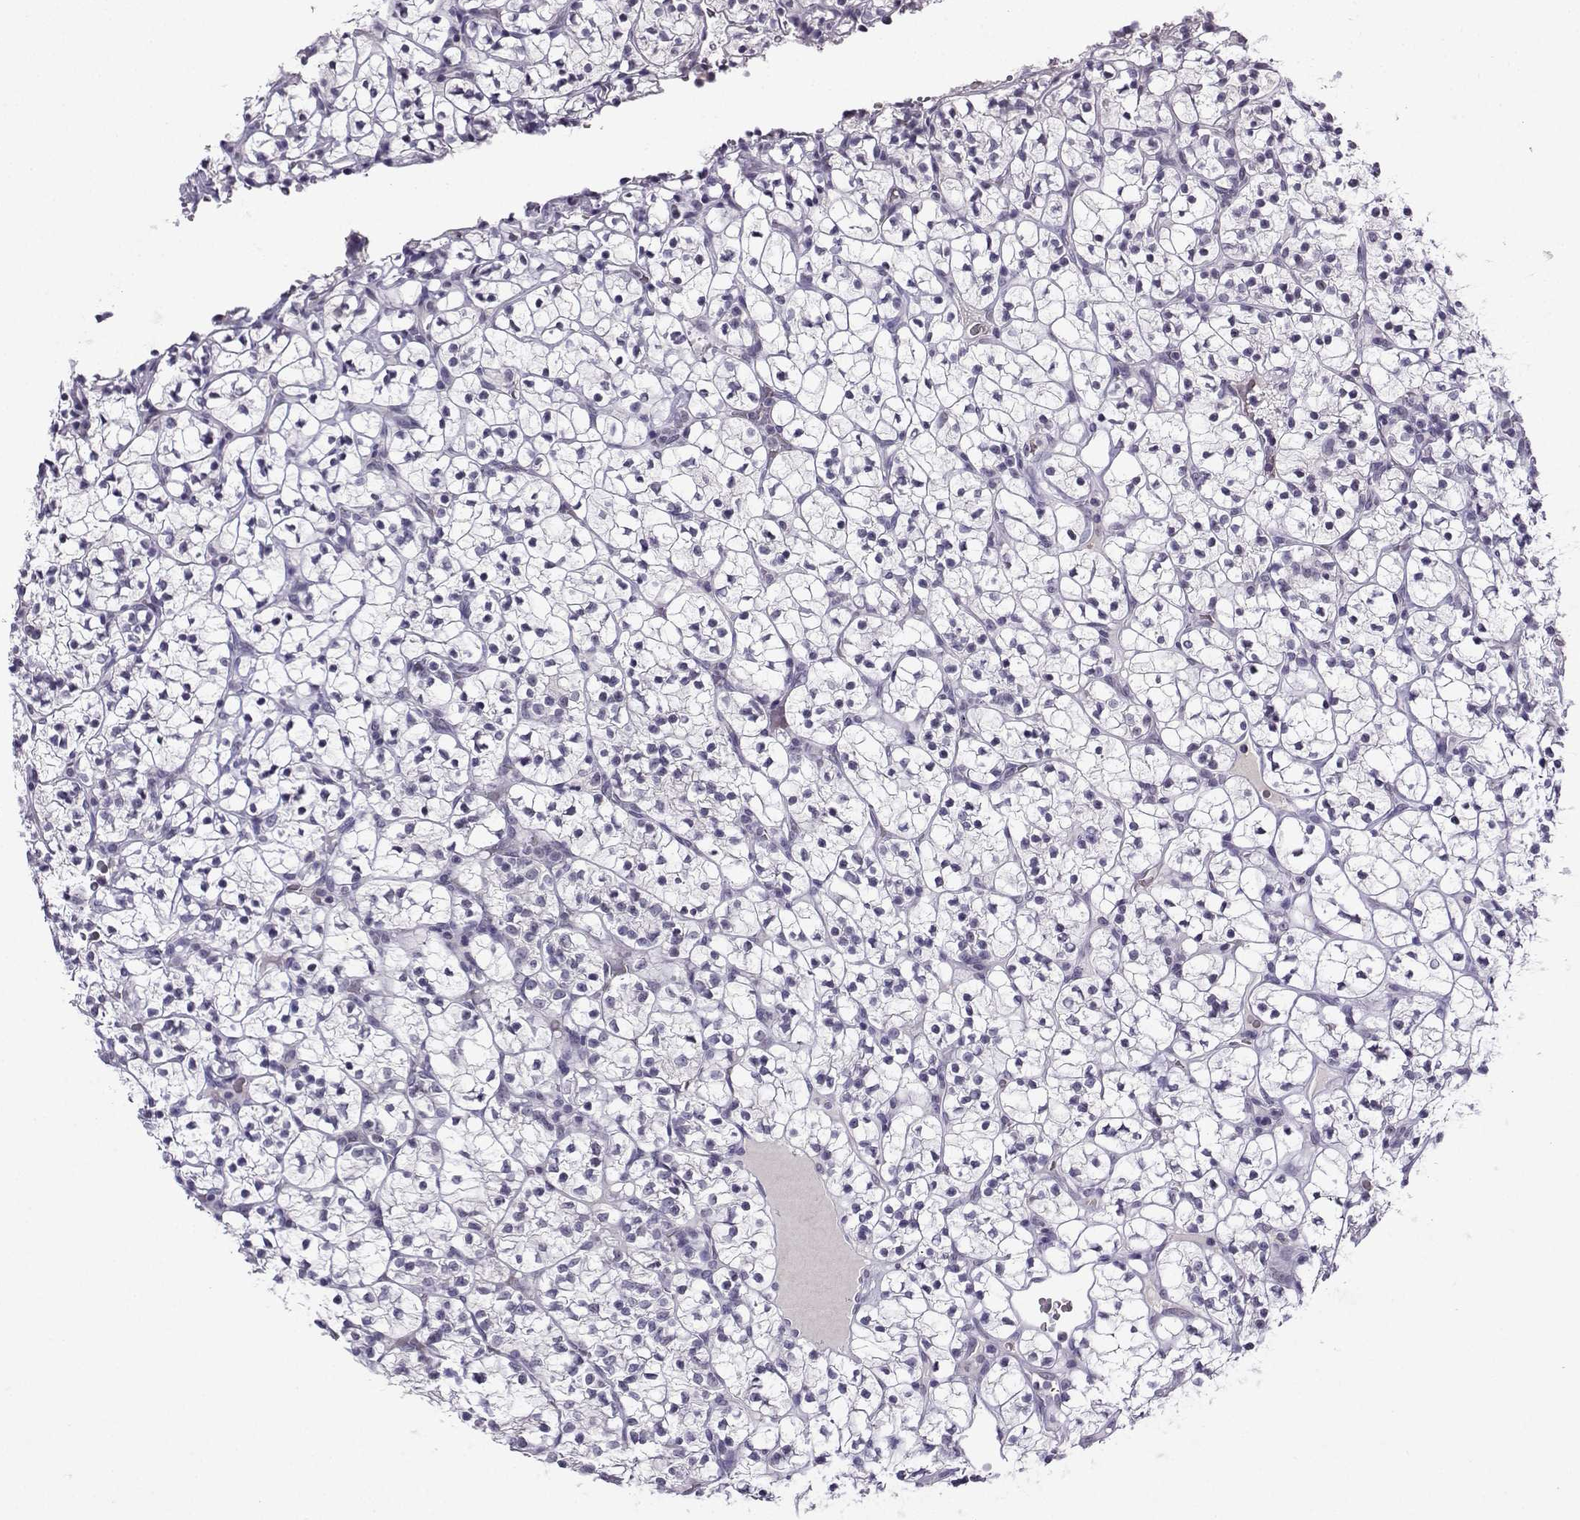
{"staining": {"intensity": "negative", "quantity": "none", "location": "none"}, "tissue": "renal cancer", "cell_type": "Tumor cells", "image_type": "cancer", "snomed": [{"axis": "morphology", "description": "Adenocarcinoma, NOS"}, {"axis": "topography", "description": "Kidney"}], "caption": "Tumor cells show no significant protein positivity in renal adenocarcinoma.", "gene": "LRFN2", "patient": {"sex": "female", "age": 89}}